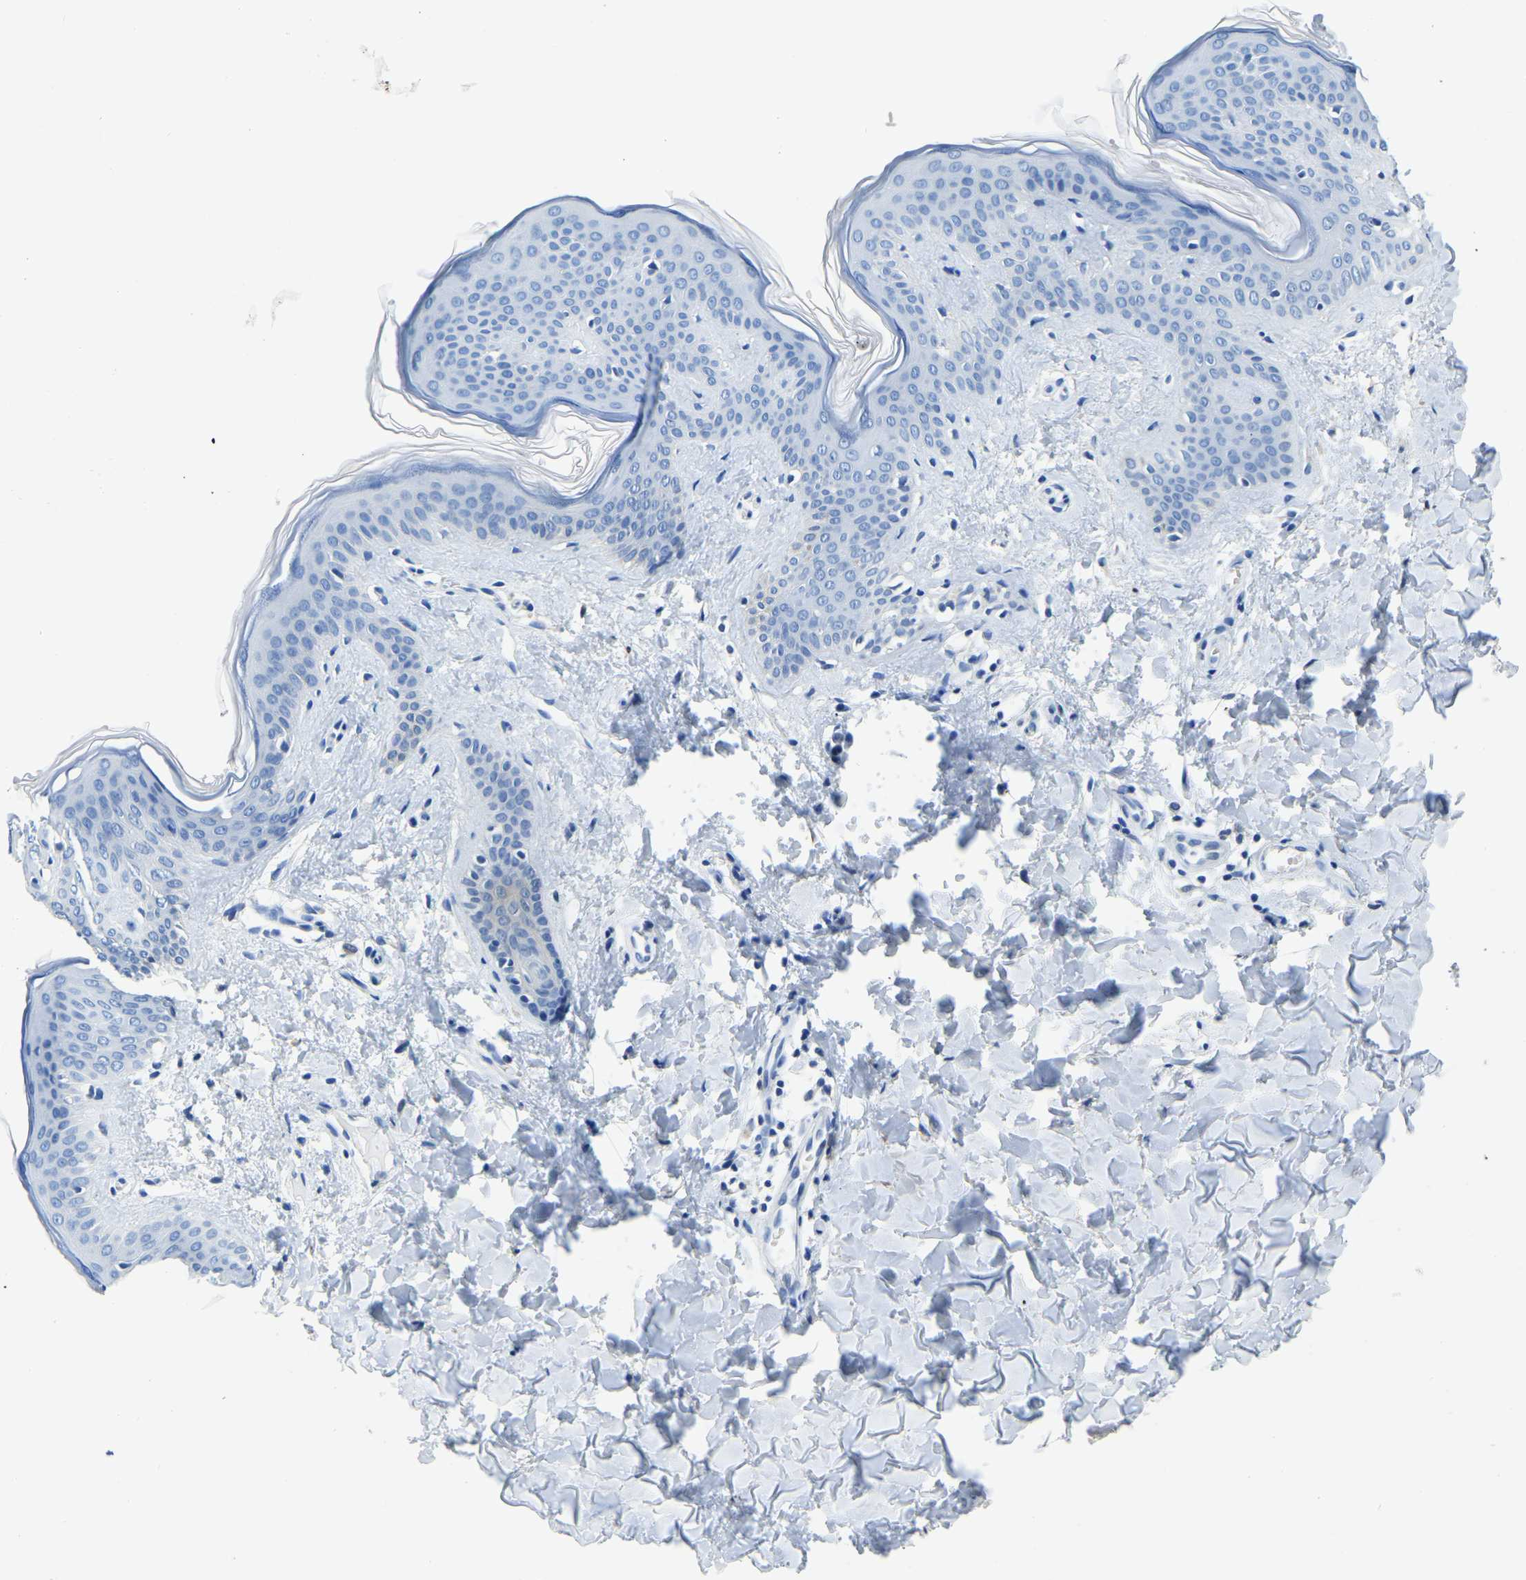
{"staining": {"intensity": "negative", "quantity": "none", "location": "none"}, "tissue": "skin", "cell_type": "Fibroblasts", "image_type": "normal", "snomed": [{"axis": "morphology", "description": "Normal tissue, NOS"}, {"axis": "topography", "description": "Skin"}], "caption": "Immunohistochemistry (IHC) of unremarkable human skin demonstrates no staining in fibroblasts.", "gene": "ZDHHC13", "patient": {"sex": "female", "age": 17}}